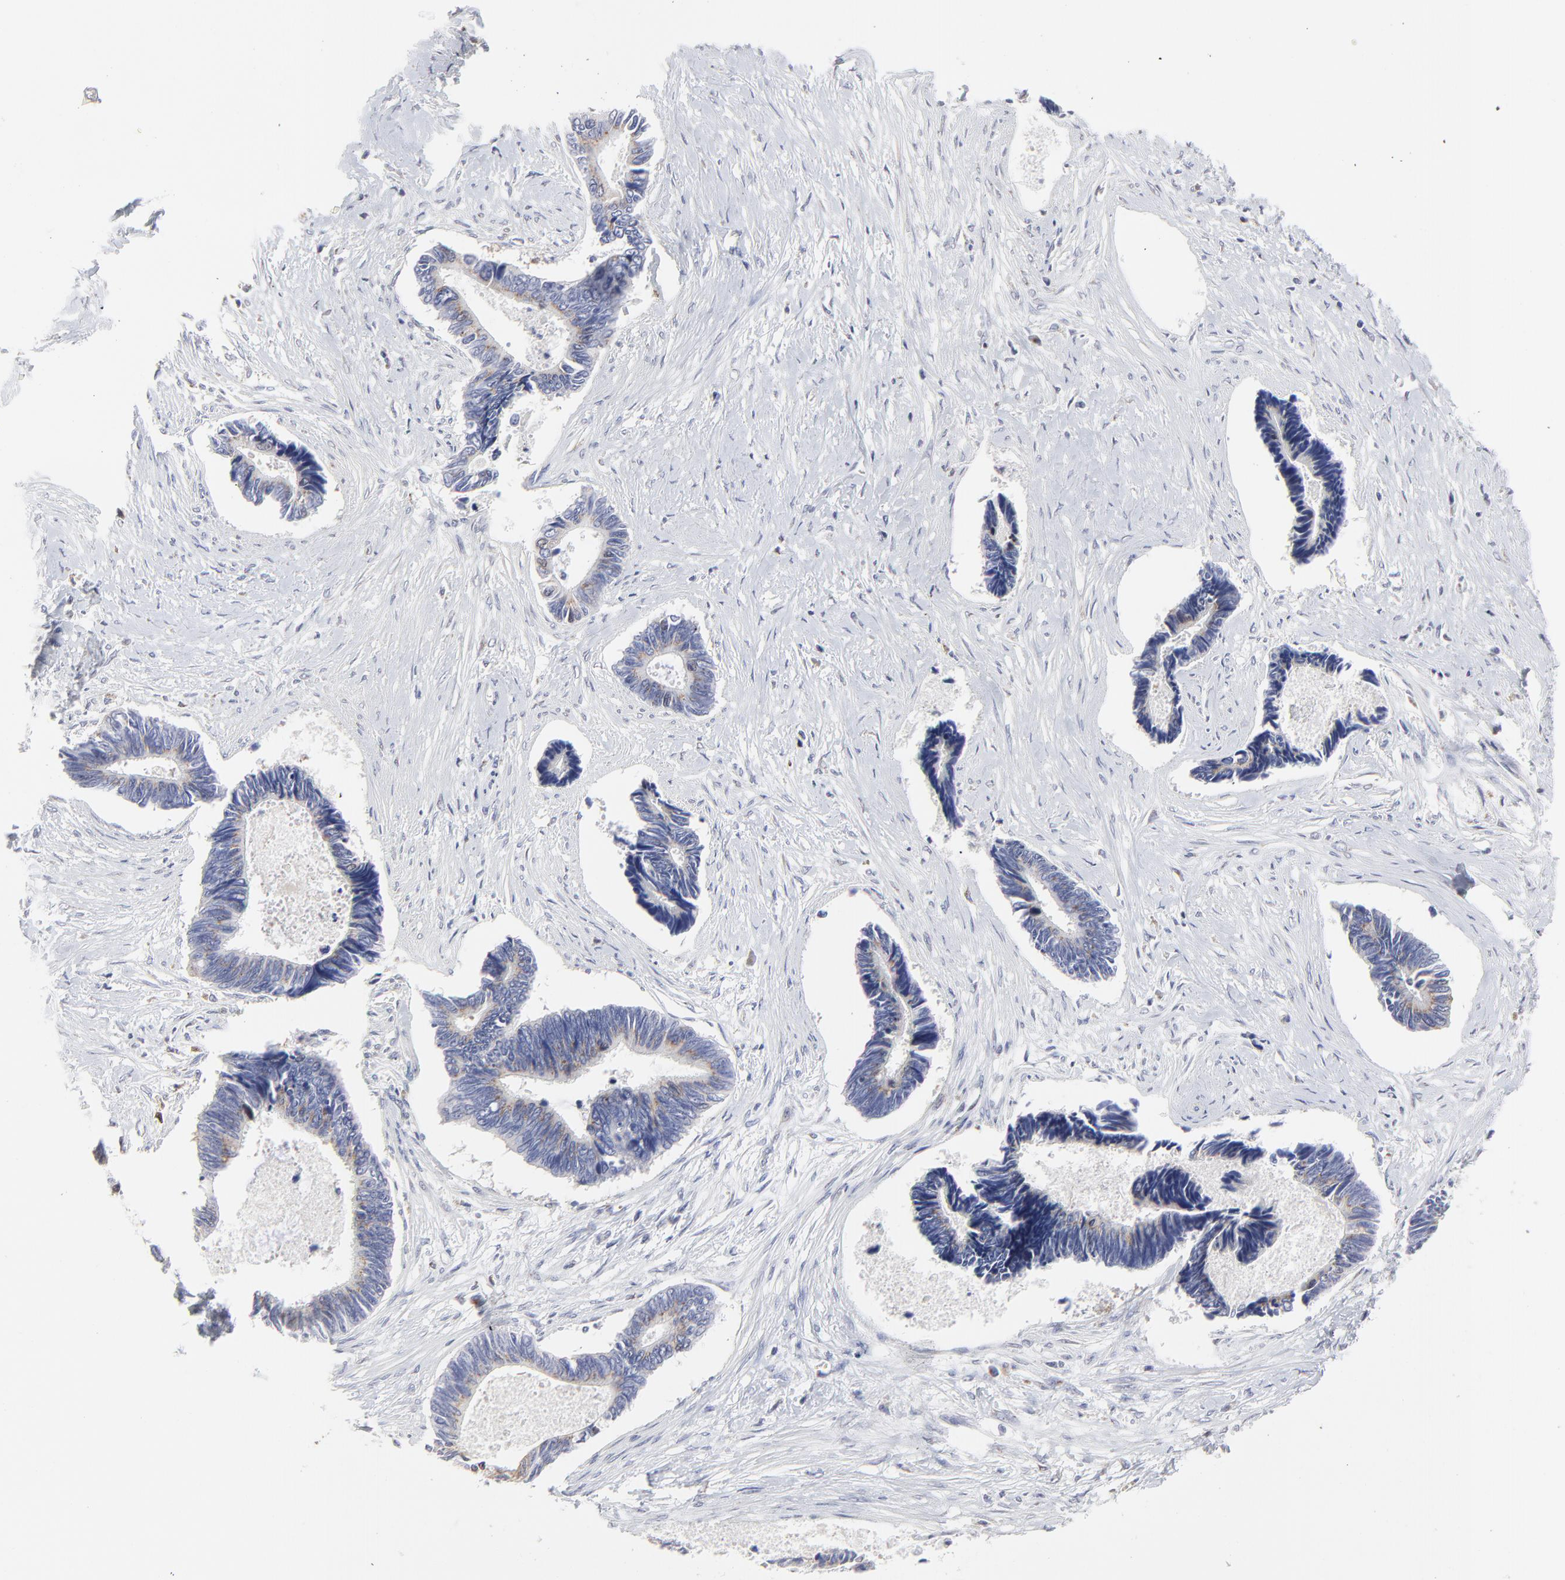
{"staining": {"intensity": "weak", "quantity": "<25%", "location": "cytoplasmic/membranous"}, "tissue": "pancreatic cancer", "cell_type": "Tumor cells", "image_type": "cancer", "snomed": [{"axis": "morphology", "description": "Adenocarcinoma, NOS"}, {"axis": "topography", "description": "Pancreas"}], "caption": "DAB immunohistochemical staining of human pancreatic cancer exhibits no significant positivity in tumor cells. (DAB (3,3'-diaminobenzidine) IHC, high magnification).", "gene": "NCAPH", "patient": {"sex": "female", "age": 70}}